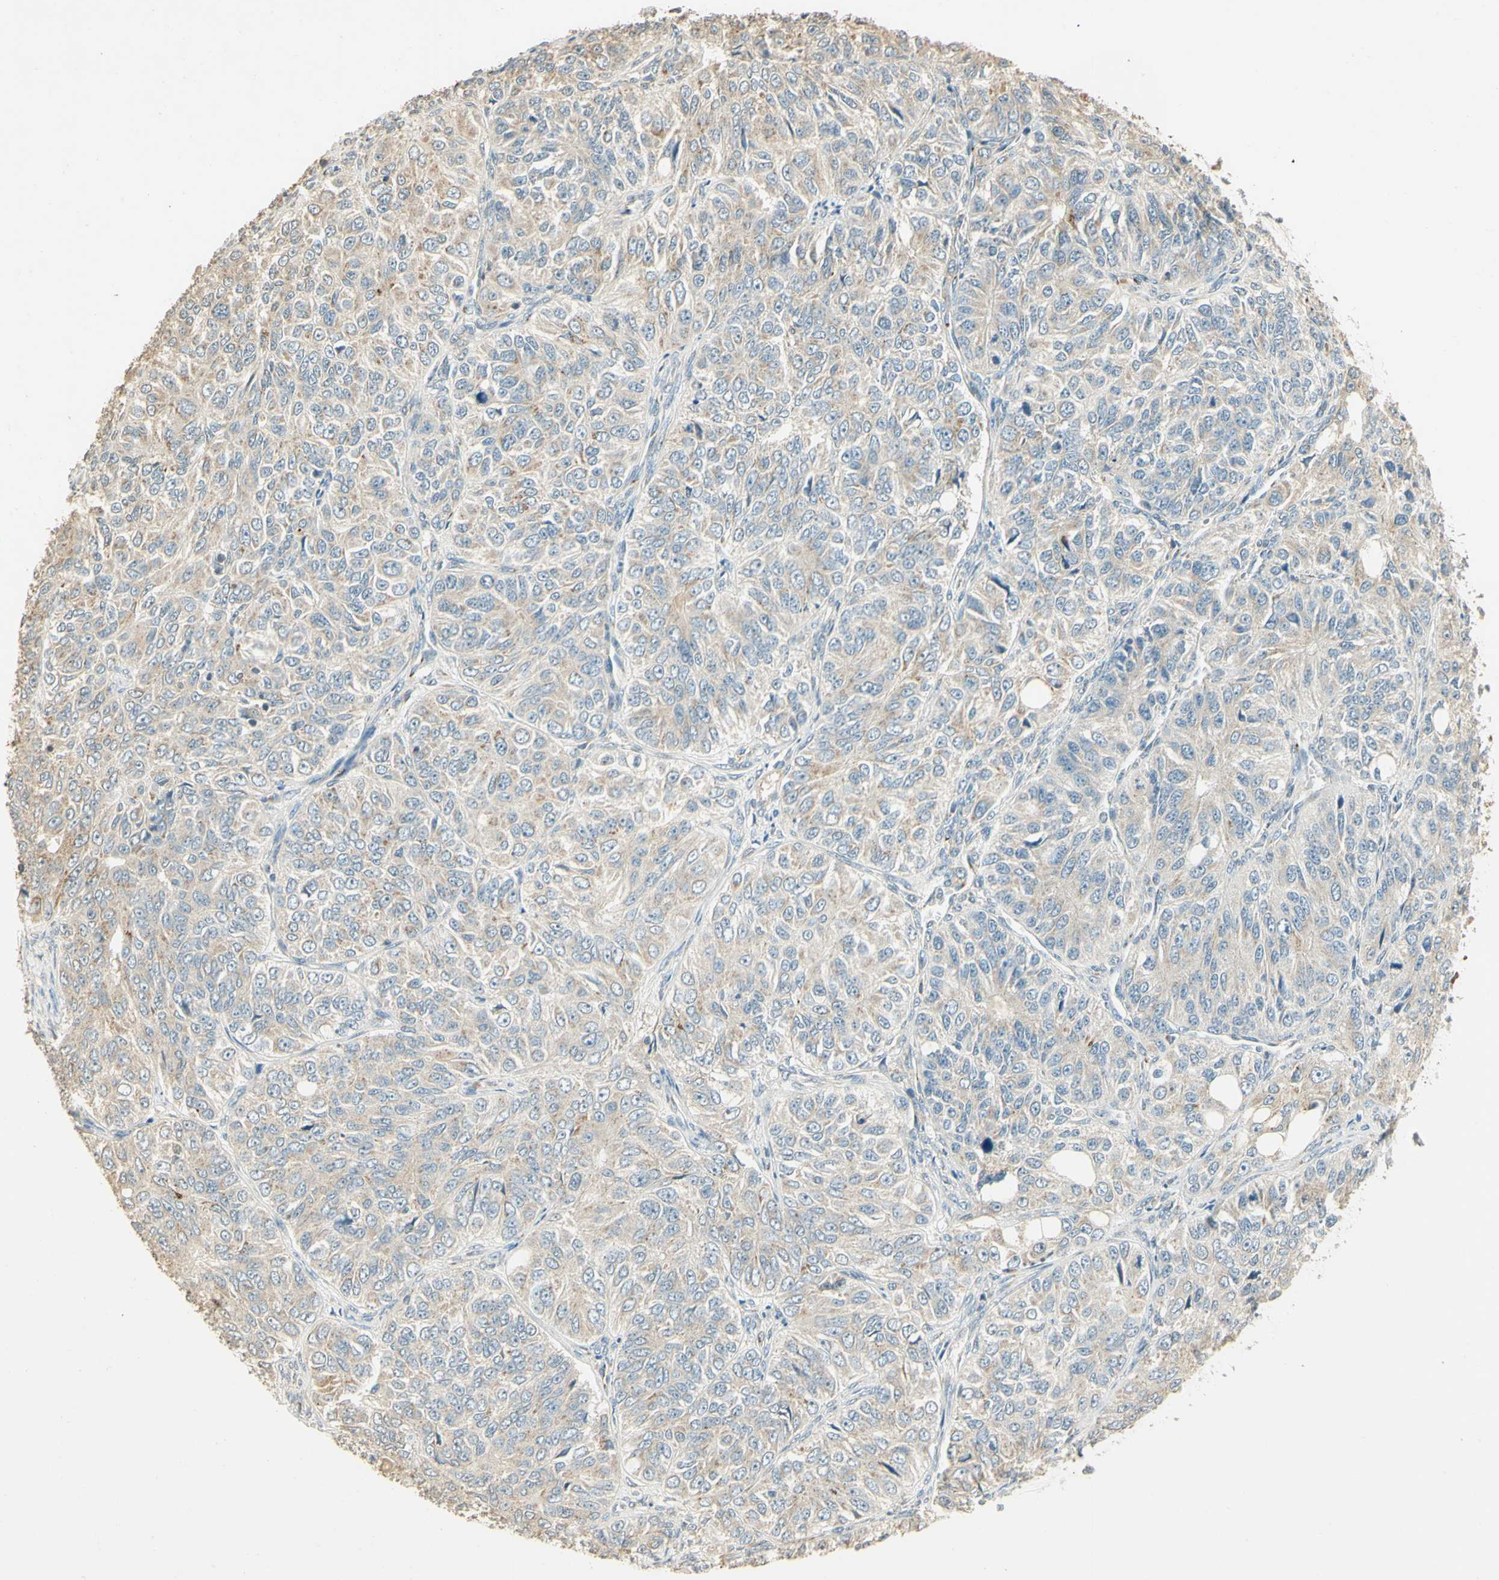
{"staining": {"intensity": "weak", "quantity": "25%-75%", "location": "cytoplasmic/membranous"}, "tissue": "ovarian cancer", "cell_type": "Tumor cells", "image_type": "cancer", "snomed": [{"axis": "morphology", "description": "Carcinoma, endometroid"}, {"axis": "topography", "description": "Ovary"}], "caption": "Weak cytoplasmic/membranous staining is identified in approximately 25%-75% of tumor cells in ovarian endometroid carcinoma.", "gene": "UXS1", "patient": {"sex": "female", "age": 51}}